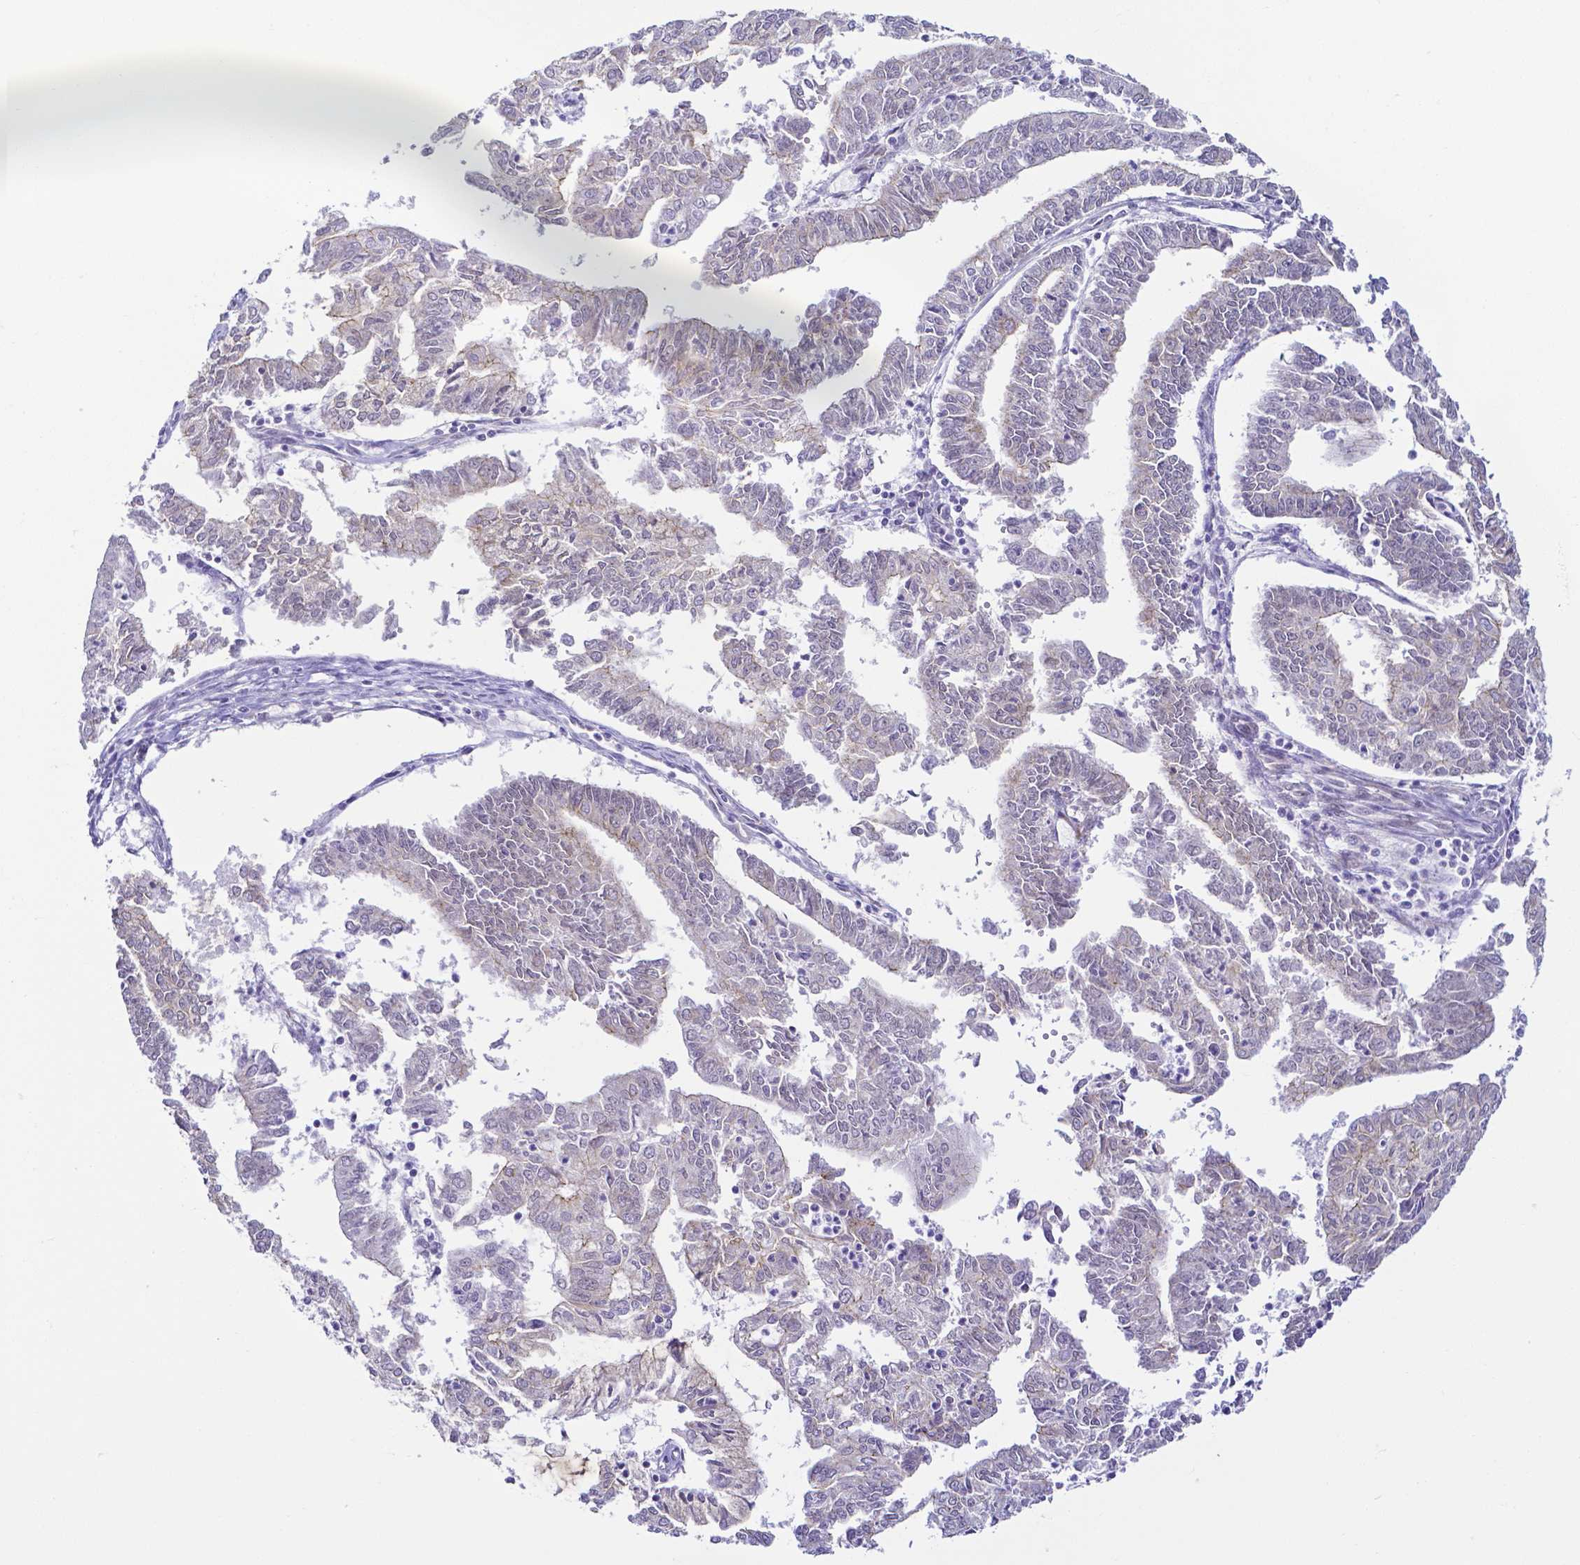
{"staining": {"intensity": "moderate", "quantity": "<25%", "location": "cytoplasmic/membranous"}, "tissue": "endometrial cancer", "cell_type": "Tumor cells", "image_type": "cancer", "snomed": [{"axis": "morphology", "description": "Adenocarcinoma, NOS"}, {"axis": "topography", "description": "Endometrium"}], "caption": "A brown stain highlights moderate cytoplasmic/membranous expression of a protein in human endometrial adenocarcinoma tumor cells. The staining was performed using DAB (3,3'-diaminobenzidine), with brown indicating positive protein expression. Nuclei are stained blue with hematoxylin.", "gene": "FAM83G", "patient": {"sex": "female", "age": 61}}